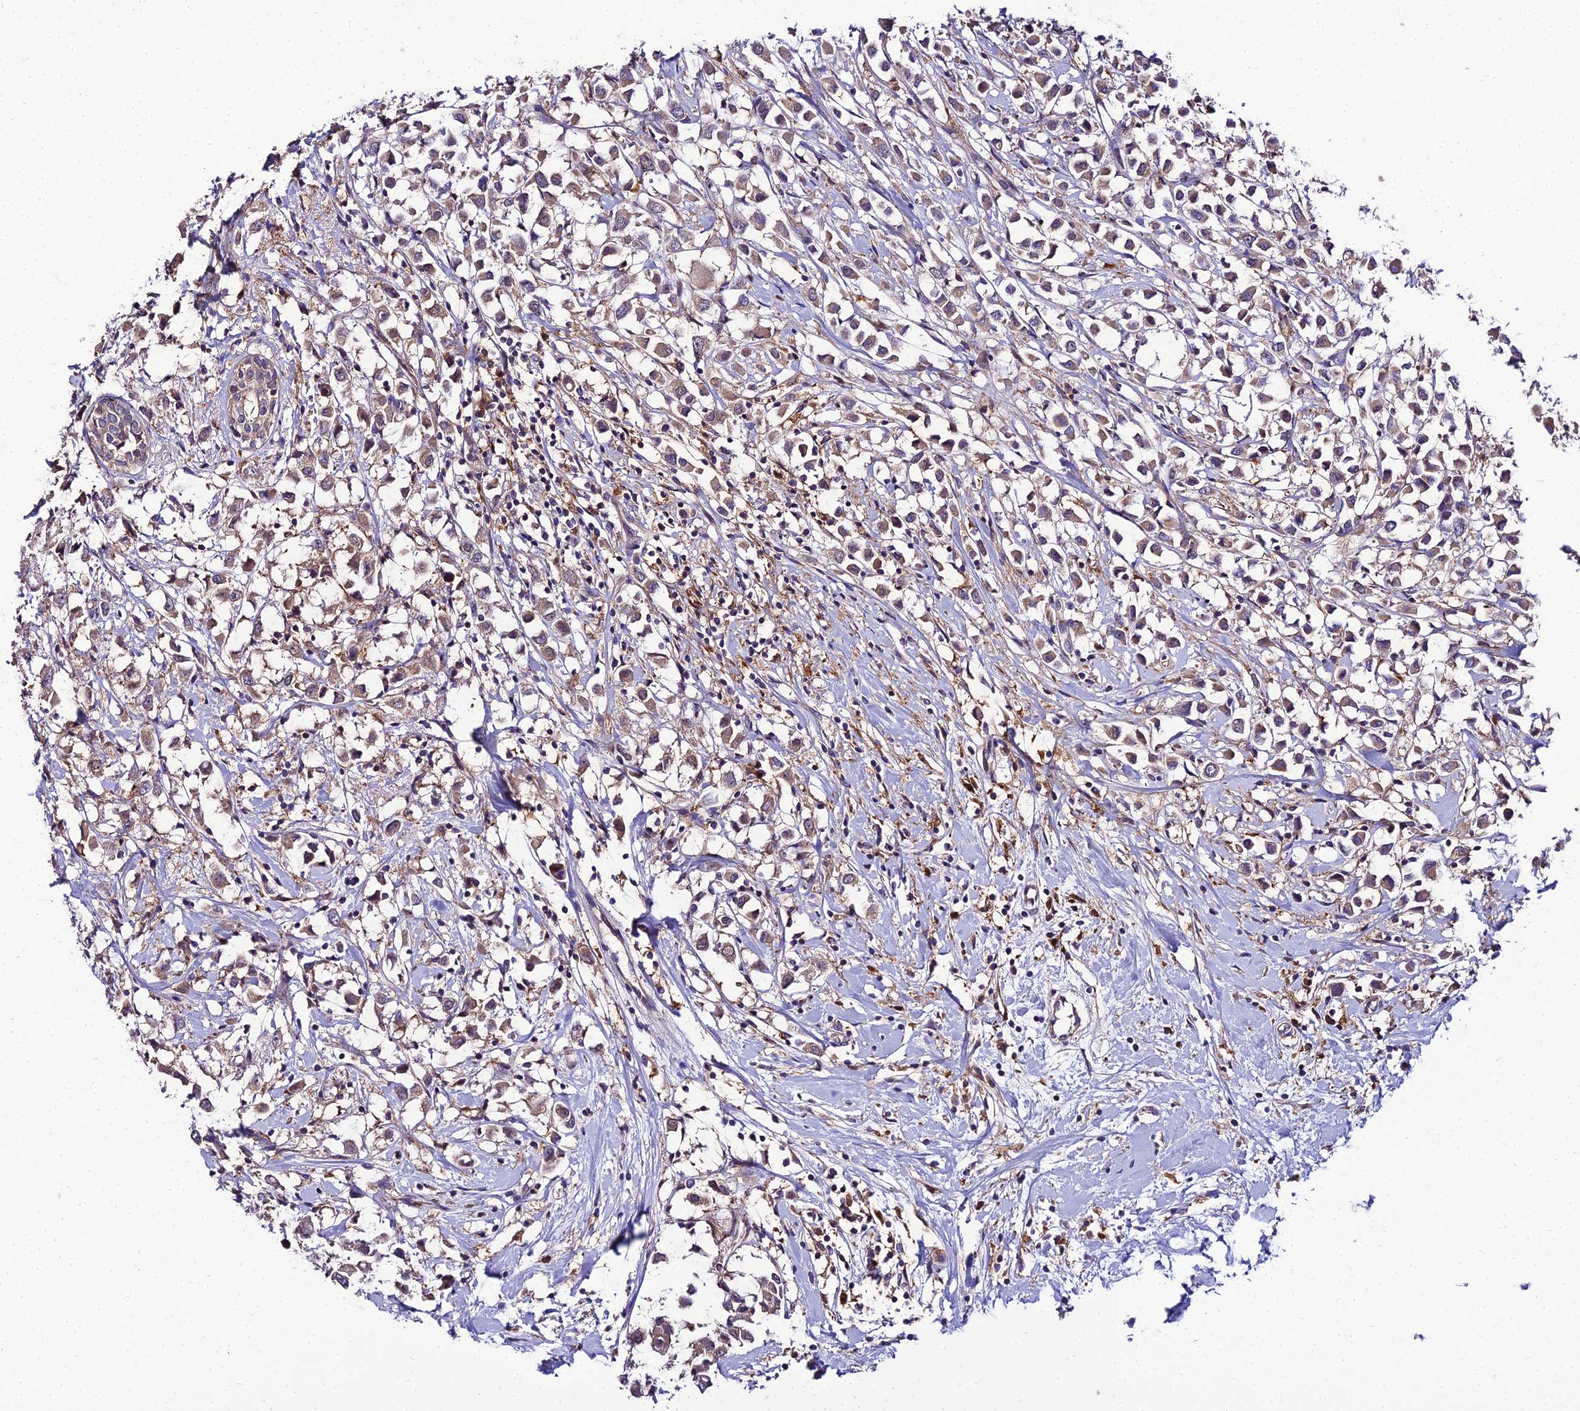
{"staining": {"intensity": "weak", "quantity": ">75%", "location": "cytoplasmic/membranous"}, "tissue": "breast cancer", "cell_type": "Tumor cells", "image_type": "cancer", "snomed": [{"axis": "morphology", "description": "Duct carcinoma"}, {"axis": "topography", "description": "Breast"}], "caption": "Breast invasive ductal carcinoma tissue exhibits weak cytoplasmic/membranous positivity in approximately >75% of tumor cells, visualized by immunohistochemistry.", "gene": "C2orf69", "patient": {"sex": "female", "age": 61}}